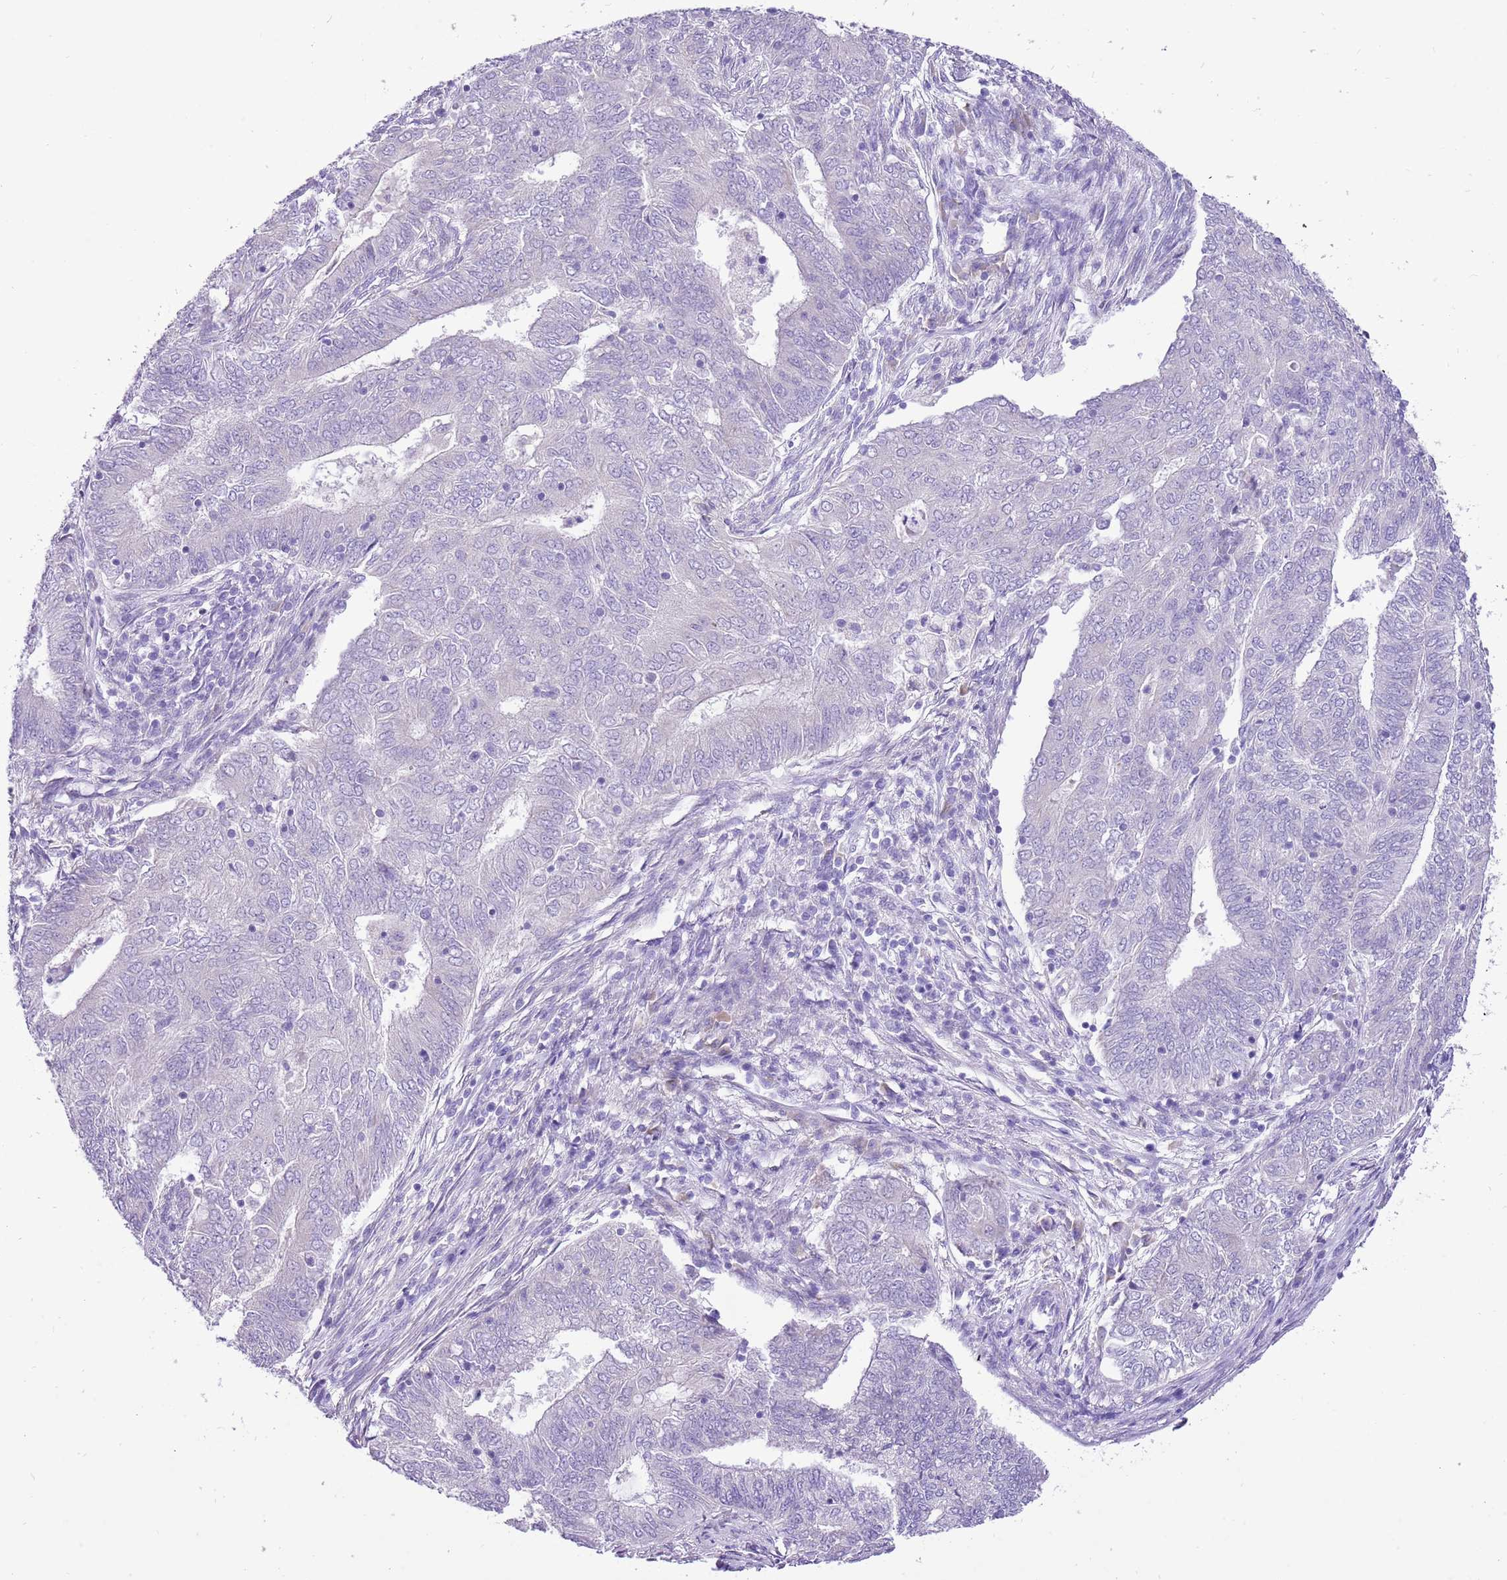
{"staining": {"intensity": "negative", "quantity": "none", "location": "none"}, "tissue": "endometrial cancer", "cell_type": "Tumor cells", "image_type": "cancer", "snomed": [{"axis": "morphology", "description": "Adenocarcinoma, NOS"}, {"axis": "topography", "description": "Endometrium"}], "caption": "Immunohistochemistry (IHC) of human endometrial adenocarcinoma shows no expression in tumor cells.", "gene": "R3HDM4", "patient": {"sex": "female", "age": 62}}